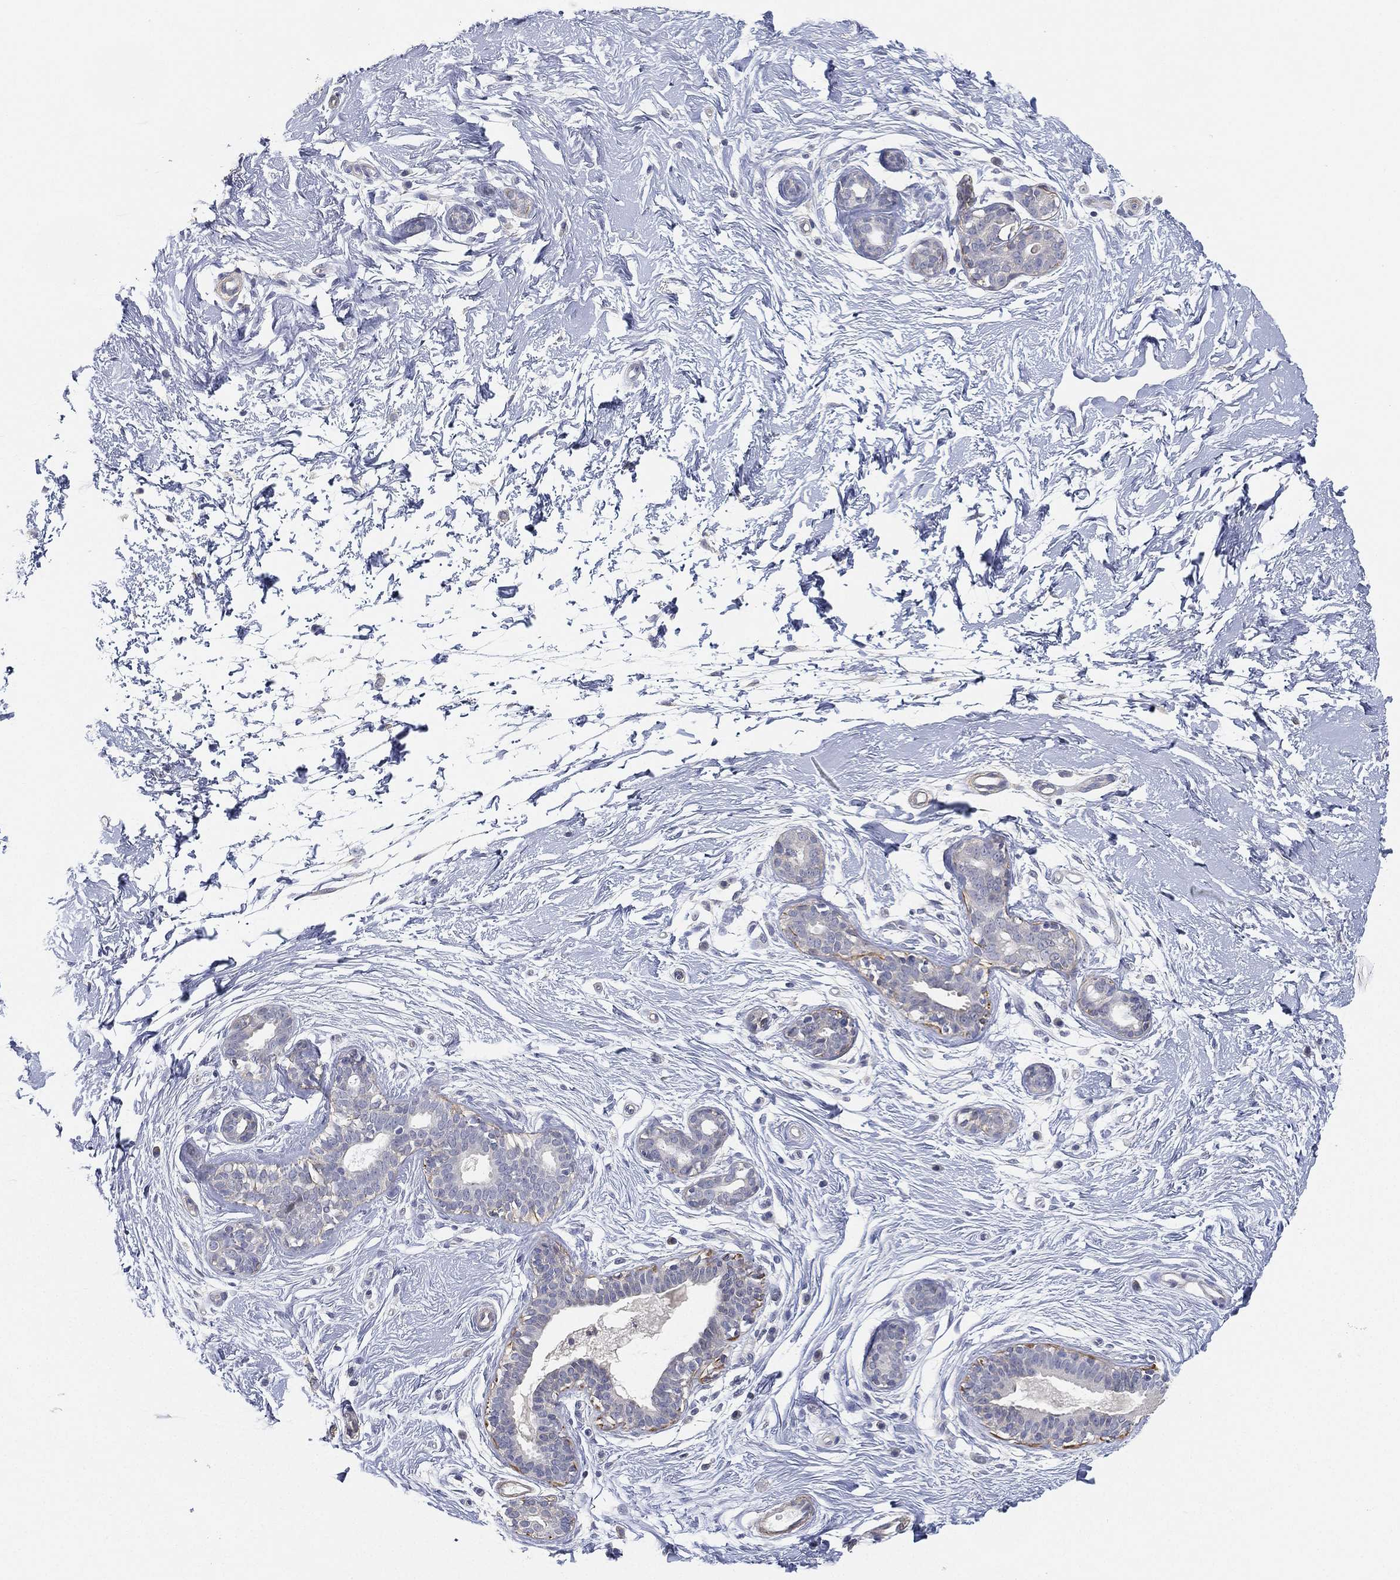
{"staining": {"intensity": "negative", "quantity": "none", "location": "none"}, "tissue": "breast", "cell_type": "Adipocytes", "image_type": "normal", "snomed": [{"axis": "morphology", "description": "Normal tissue, NOS"}, {"axis": "topography", "description": "Breast"}], "caption": "Histopathology image shows no protein staining in adipocytes of benign breast. The staining was performed using DAB (3,3'-diaminobenzidine) to visualize the protein expression in brown, while the nuclei were stained in blue with hematoxylin (Magnification: 20x).", "gene": "GPR61", "patient": {"sex": "female", "age": 37}}